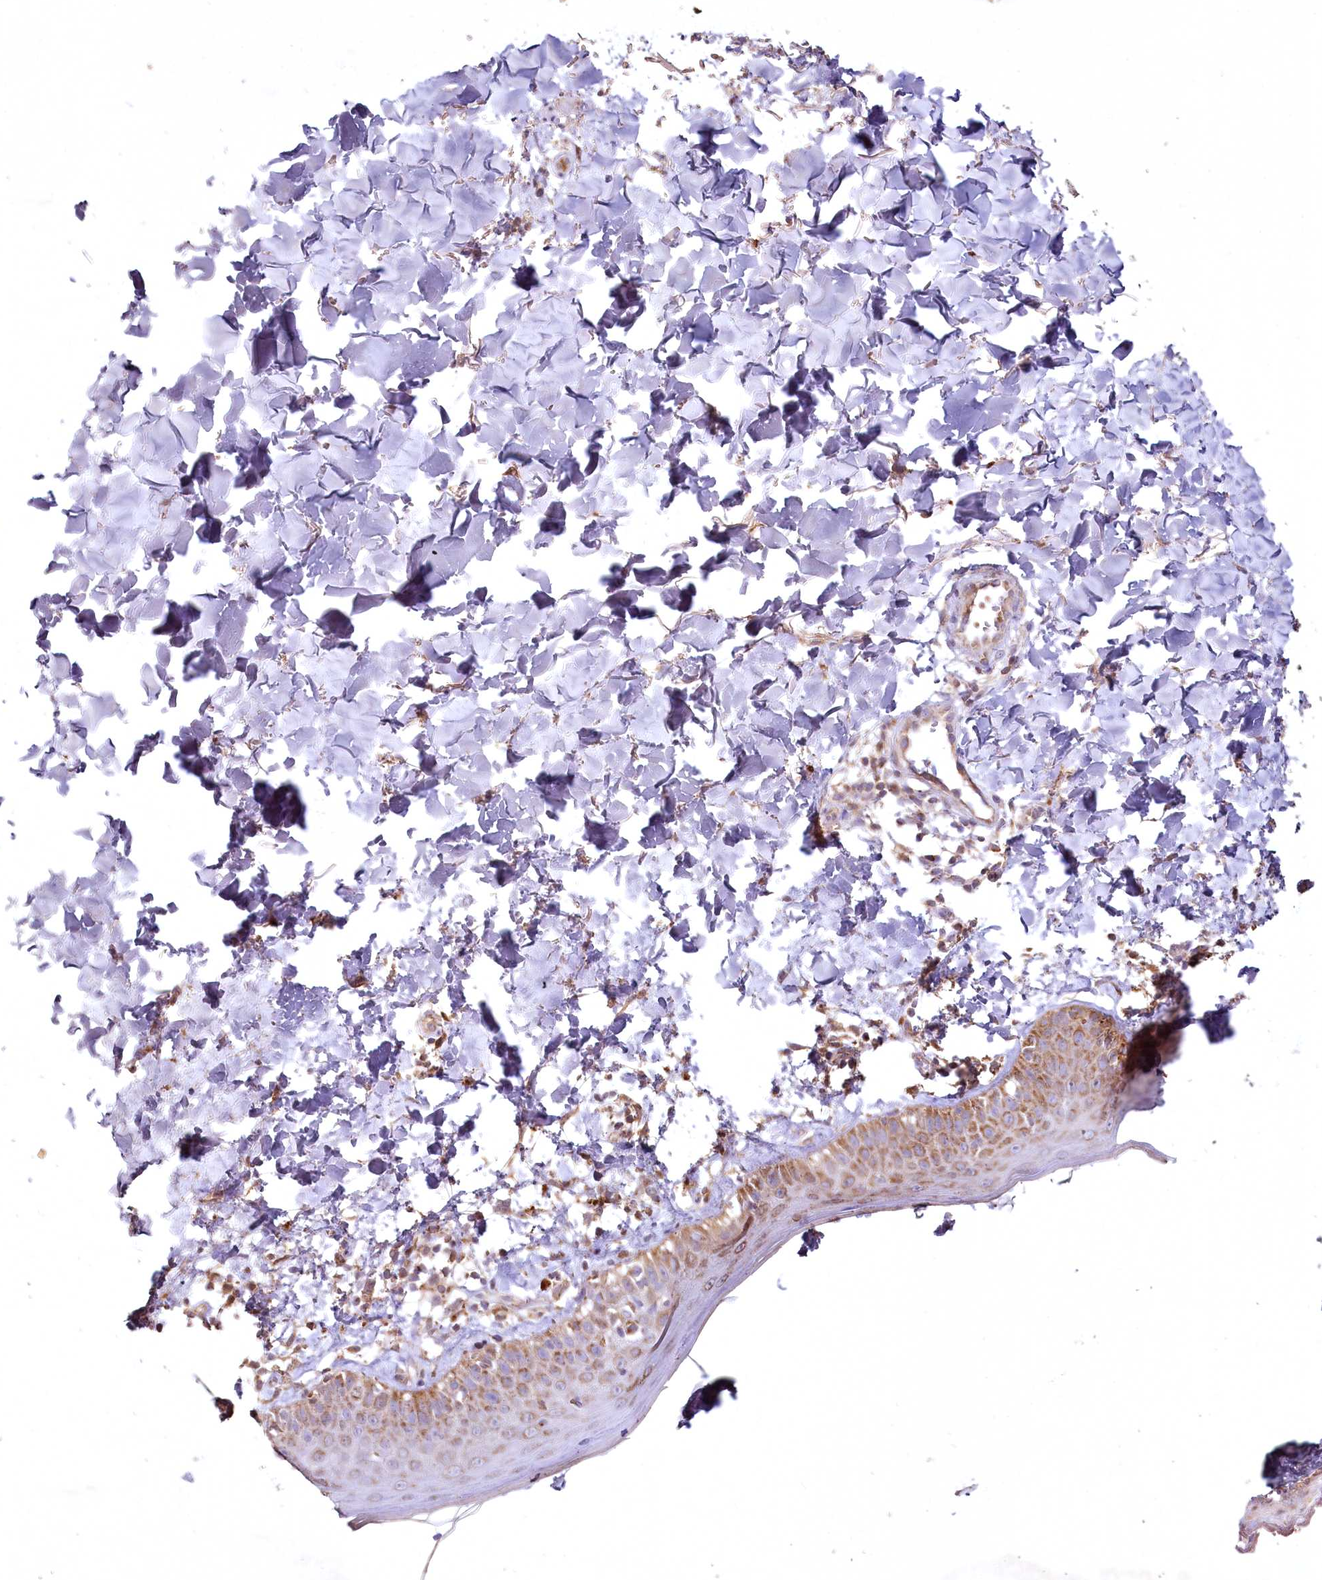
{"staining": {"intensity": "weak", "quantity": ">75%", "location": "cytoplasmic/membranous"}, "tissue": "skin", "cell_type": "Fibroblasts", "image_type": "normal", "snomed": [{"axis": "morphology", "description": "Normal tissue, NOS"}, {"axis": "topography", "description": "Skin"}], "caption": "Immunohistochemistry image of normal skin stained for a protein (brown), which displays low levels of weak cytoplasmic/membranous staining in approximately >75% of fibroblasts.", "gene": "MRPL44", "patient": {"sex": "male", "age": 52}}